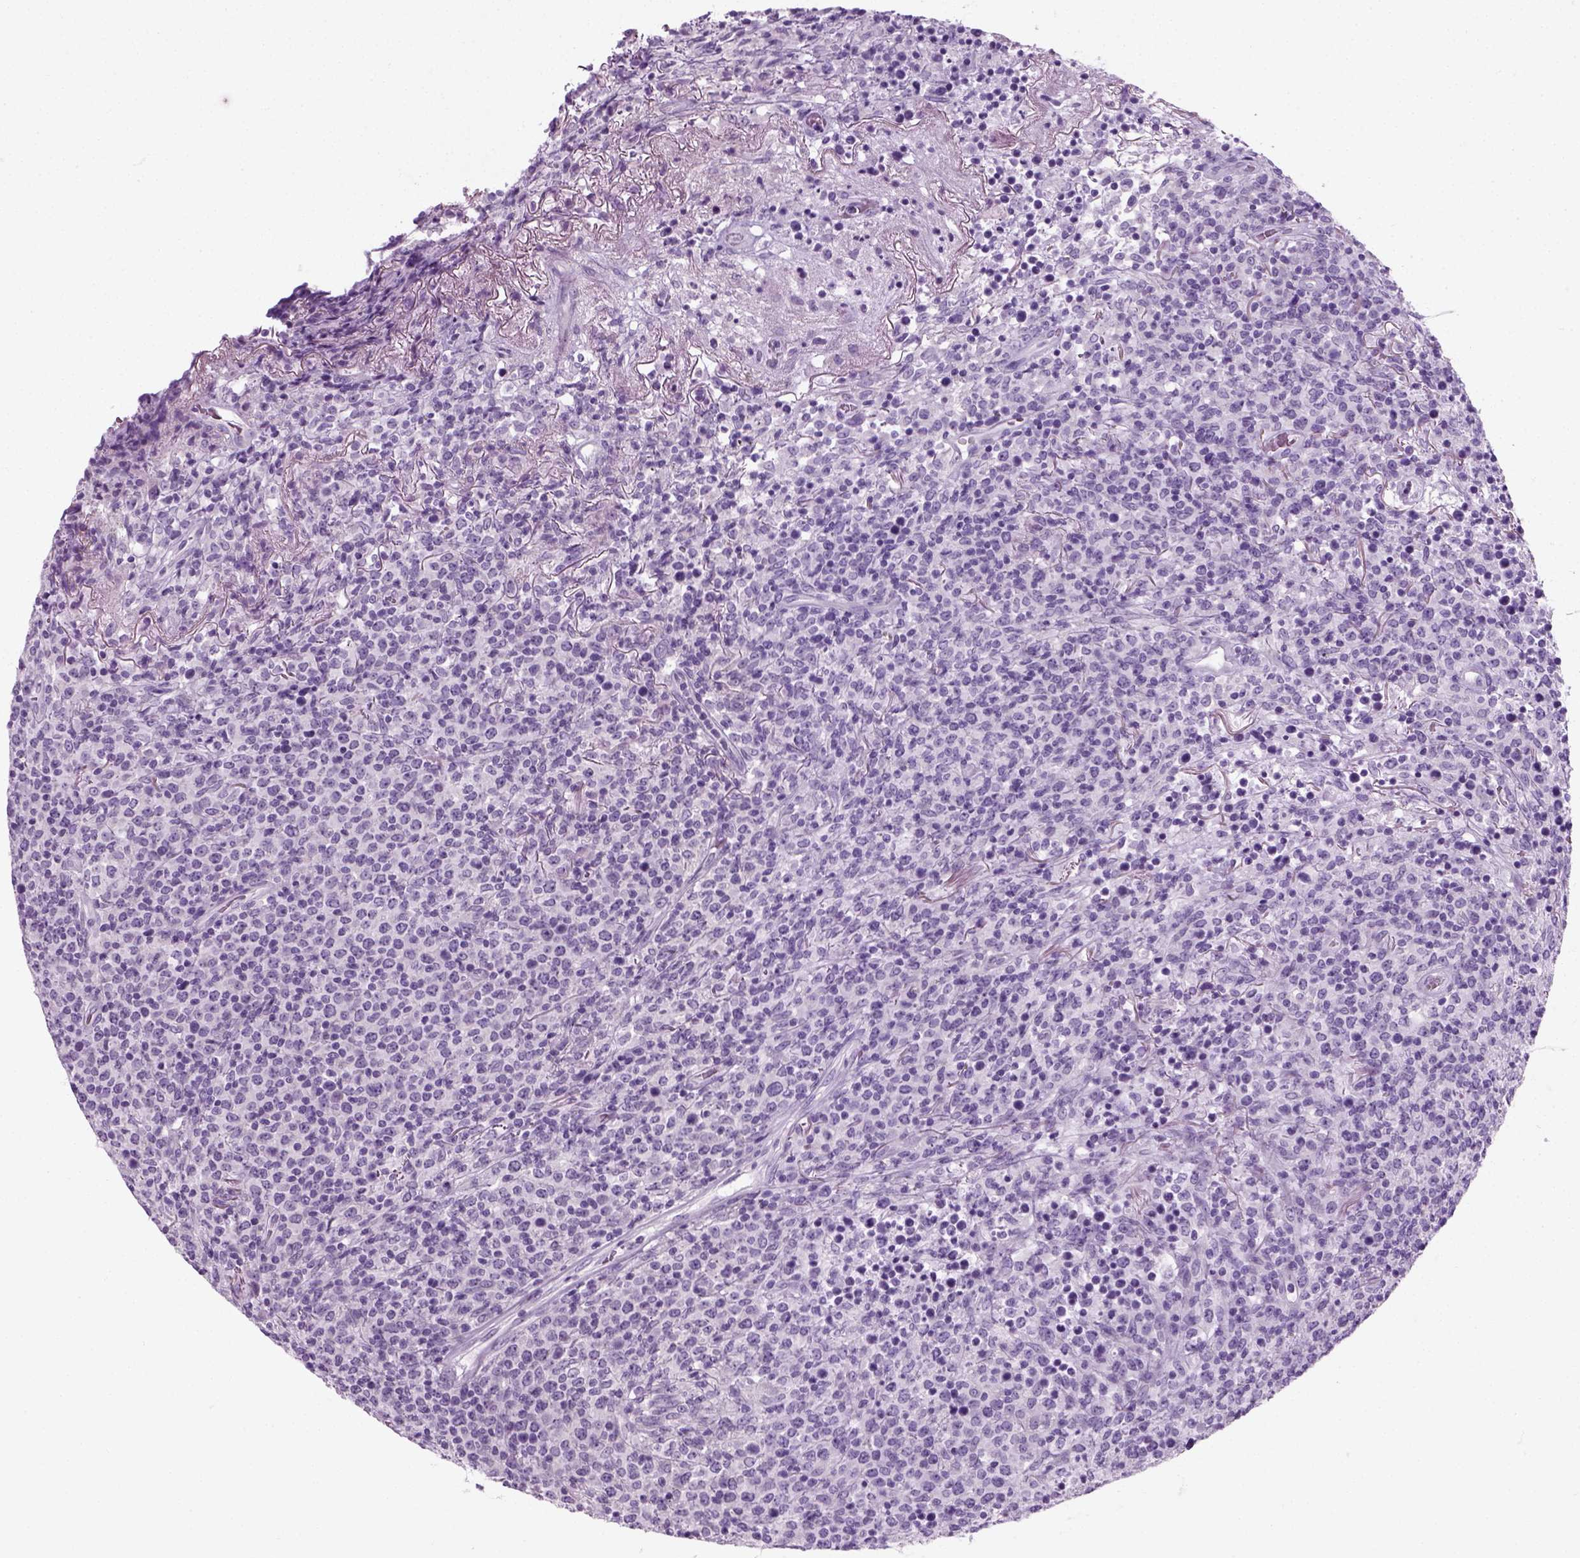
{"staining": {"intensity": "negative", "quantity": "none", "location": "none"}, "tissue": "lymphoma", "cell_type": "Tumor cells", "image_type": "cancer", "snomed": [{"axis": "morphology", "description": "Malignant lymphoma, non-Hodgkin's type, High grade"}, {"axis": "topography", "description": "Lung"}], "caption": "Lymphoma was stained to show a protein in brown. There is no significant expression in tumor cells.", "gene": "SLC12A5", "patient": {"sex": "male", "age": 79}}